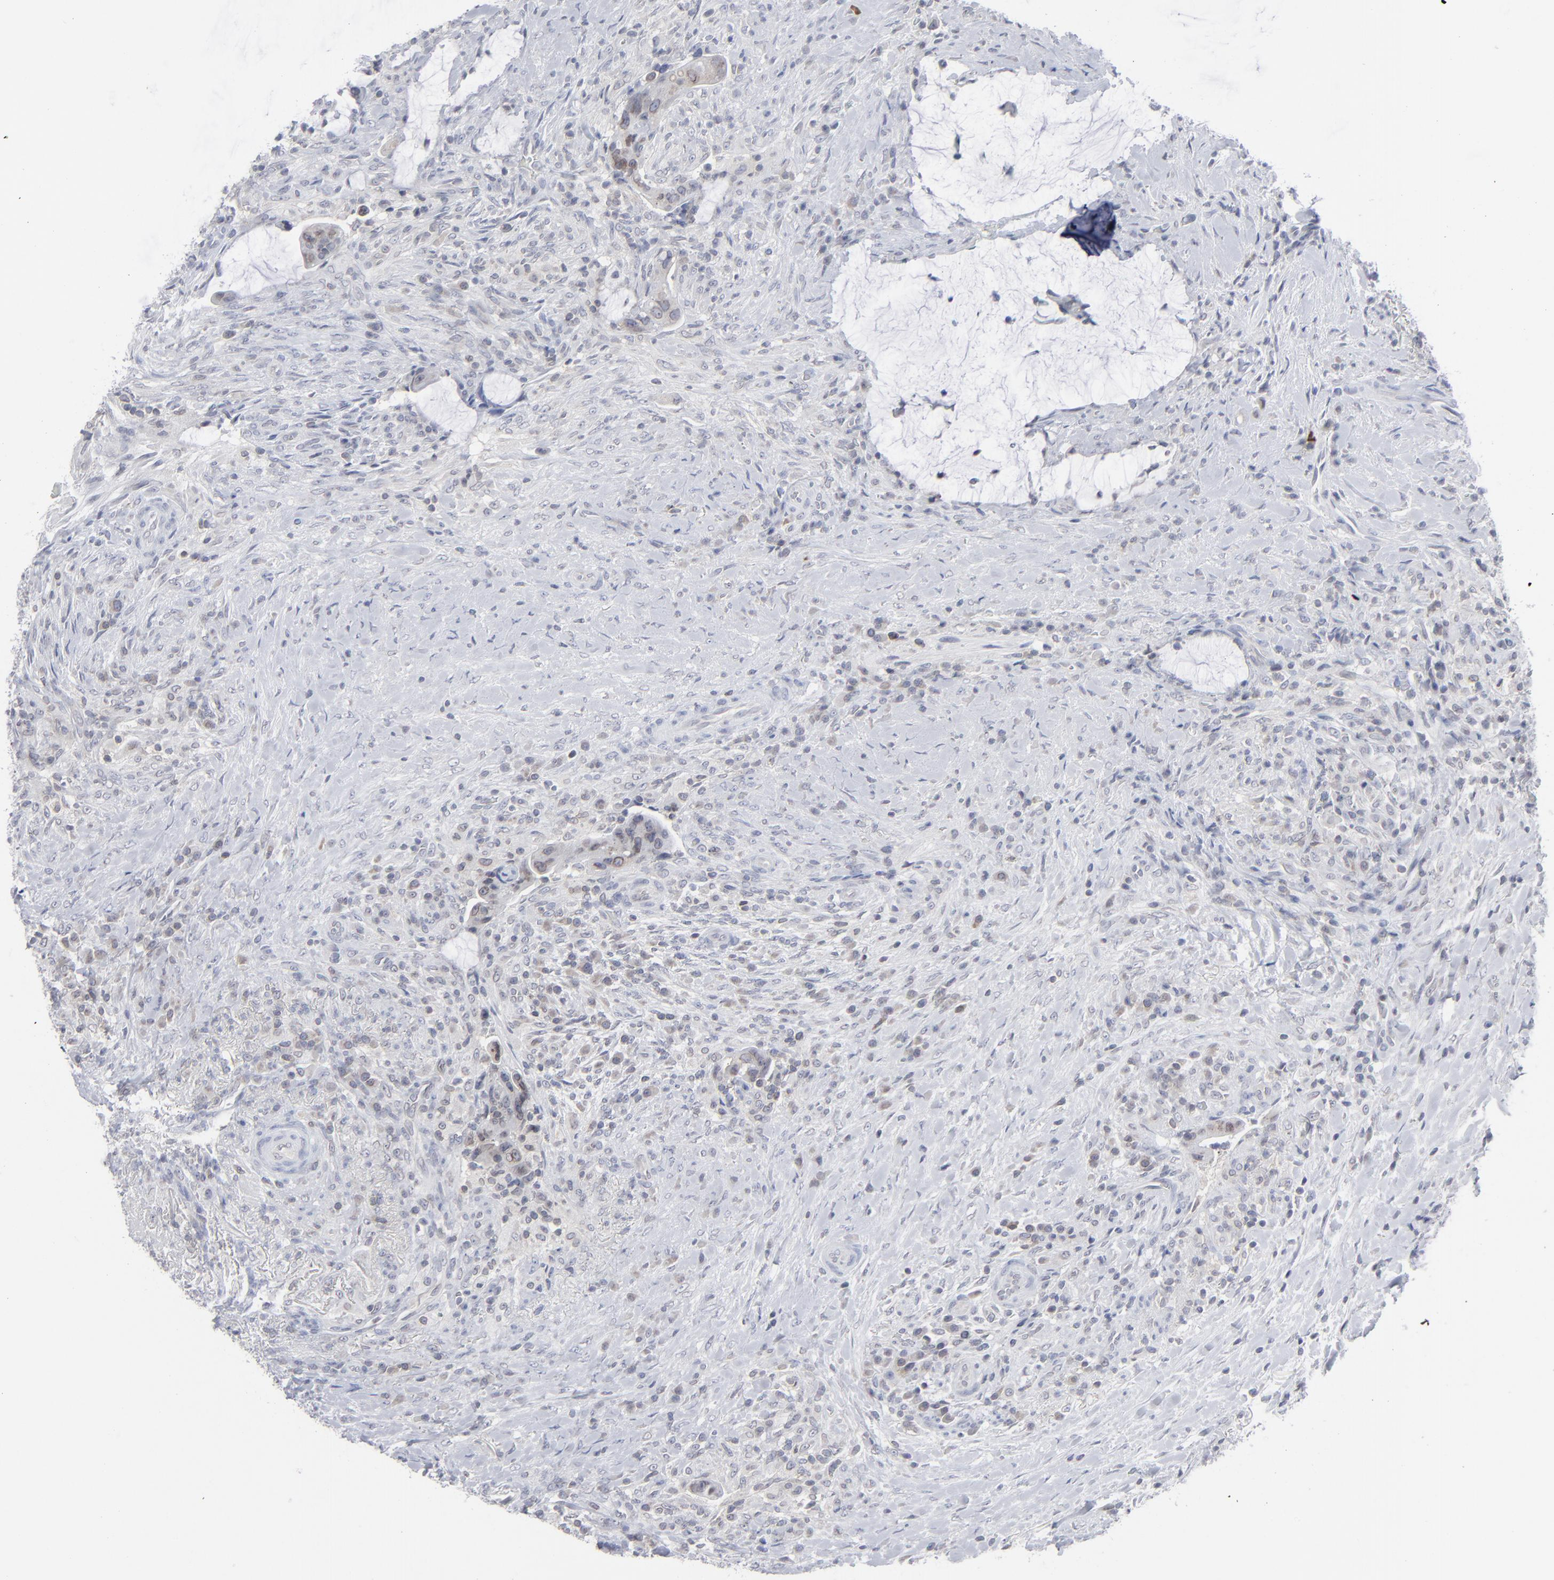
{"staining": {"intensity": "weak", "quantity": "<25%", "location": "cytoplasmic/membranous"}, "tissue": "colorectal cancer", "cell_type": "Tumor cells", "image_type": "cancer", "snomed": [{"axis": "morphology", "description": "Adenocarcinoma, NOS"}, {"axis": "topography", "description": "Rectum"}], "caption": "Micrograph shows no significant protein positivity in tumor cells of colorectal cancer. (DAB (3,3'-diaminobenzidine) immunohistochemistry (IHC) with hematoxylin counter stain).", "gene": "NUP88", "patient": {"sex": "female", "age": 71}}